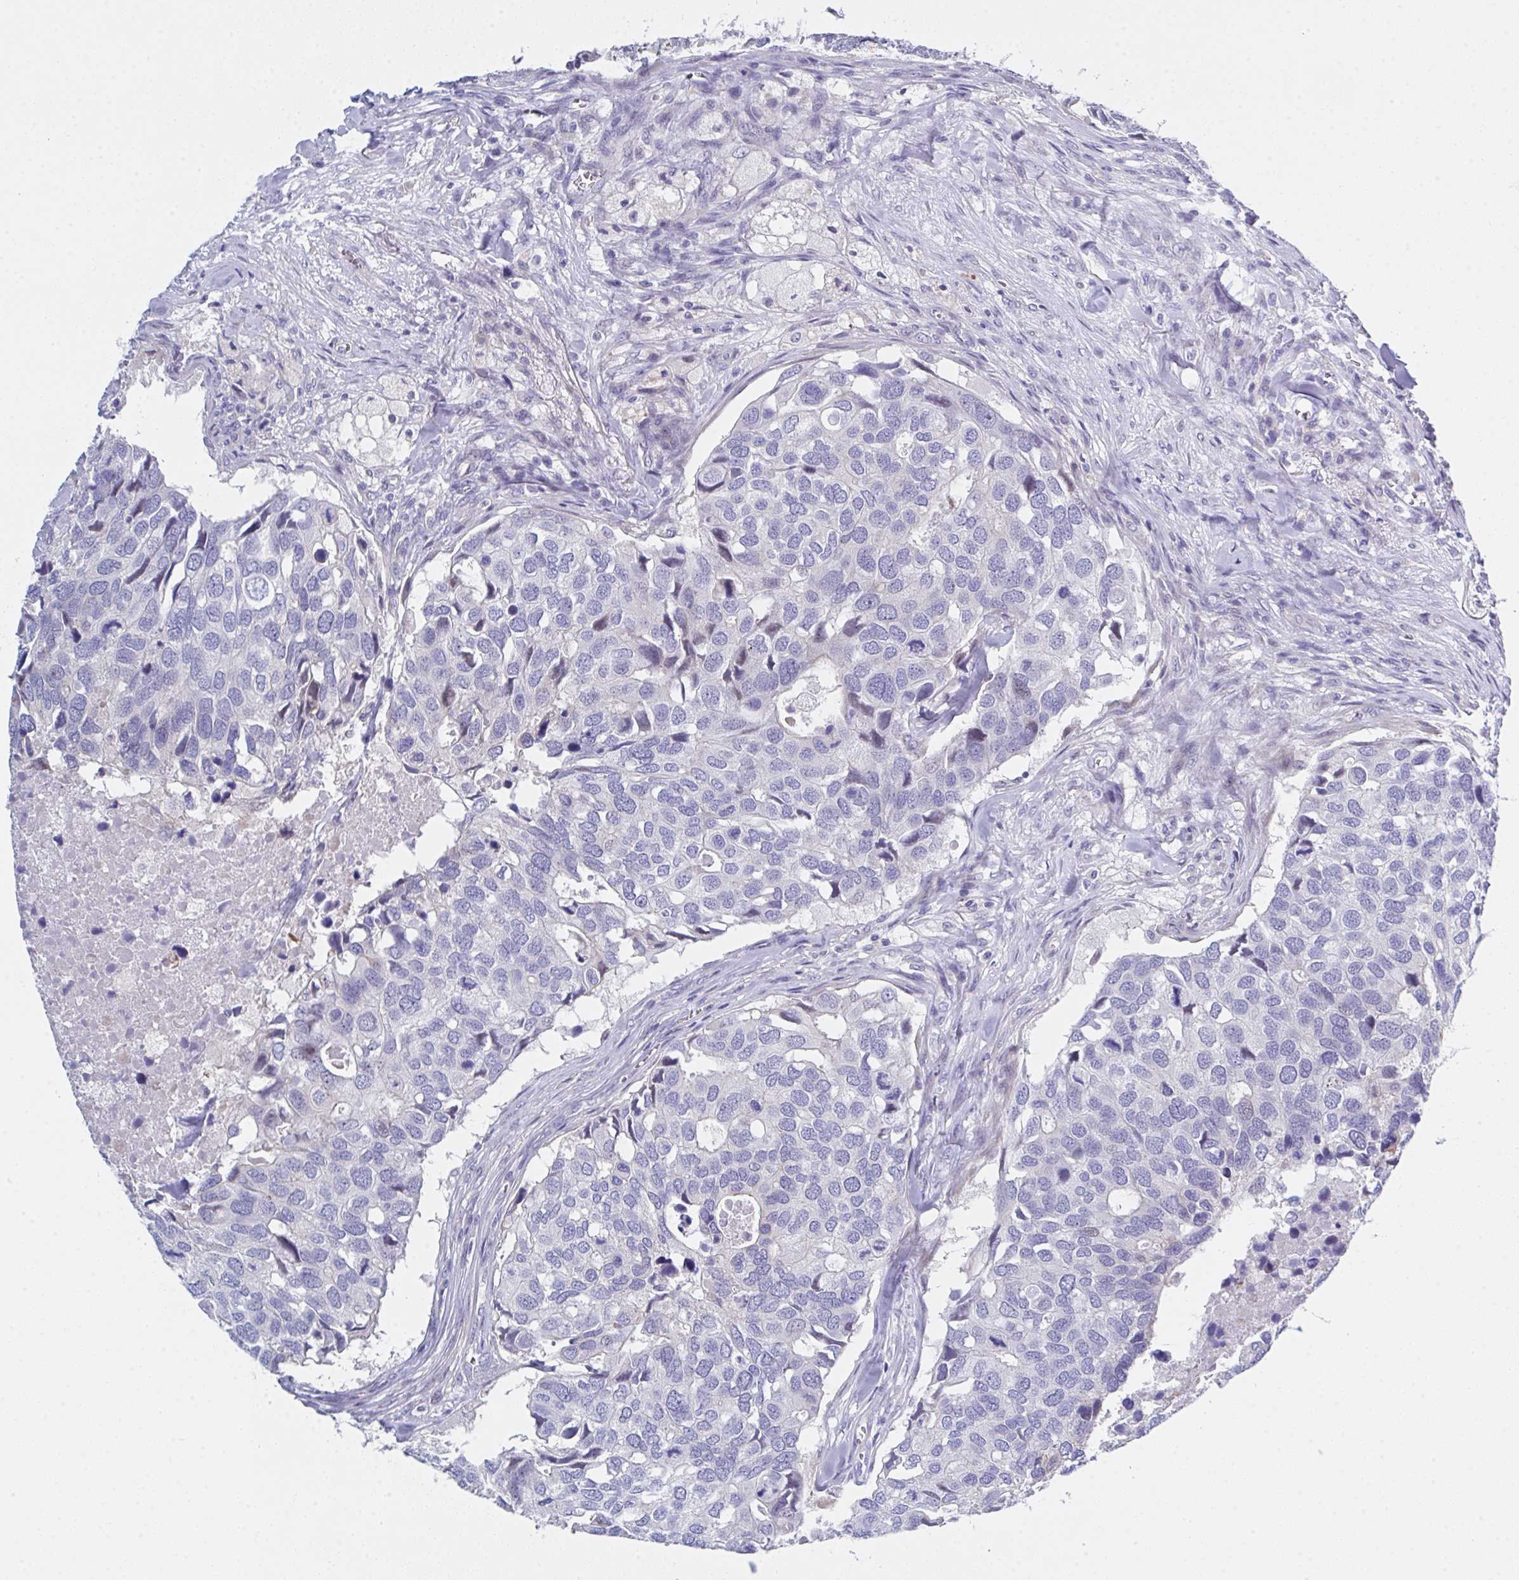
{"staining": {"intensity": "negative", "quantity": "none", "location": "none"}, "tissue": "breast cancer", "cell_type": "Tumor cells", "image_type": "cancer", "snomed": [{"axis": "morphology", "description": "Duct carcinoma"}, {"axis": "topography", "description": "Breast"}], "caption": "High power microscopy photomicrograph of an immunohistochemistry (IHC) micrograph of breast cancer, revealing no significant staining in tumor cells.", "gene": "FBXO47", "patient": {"sex": "female", "age": 83}}